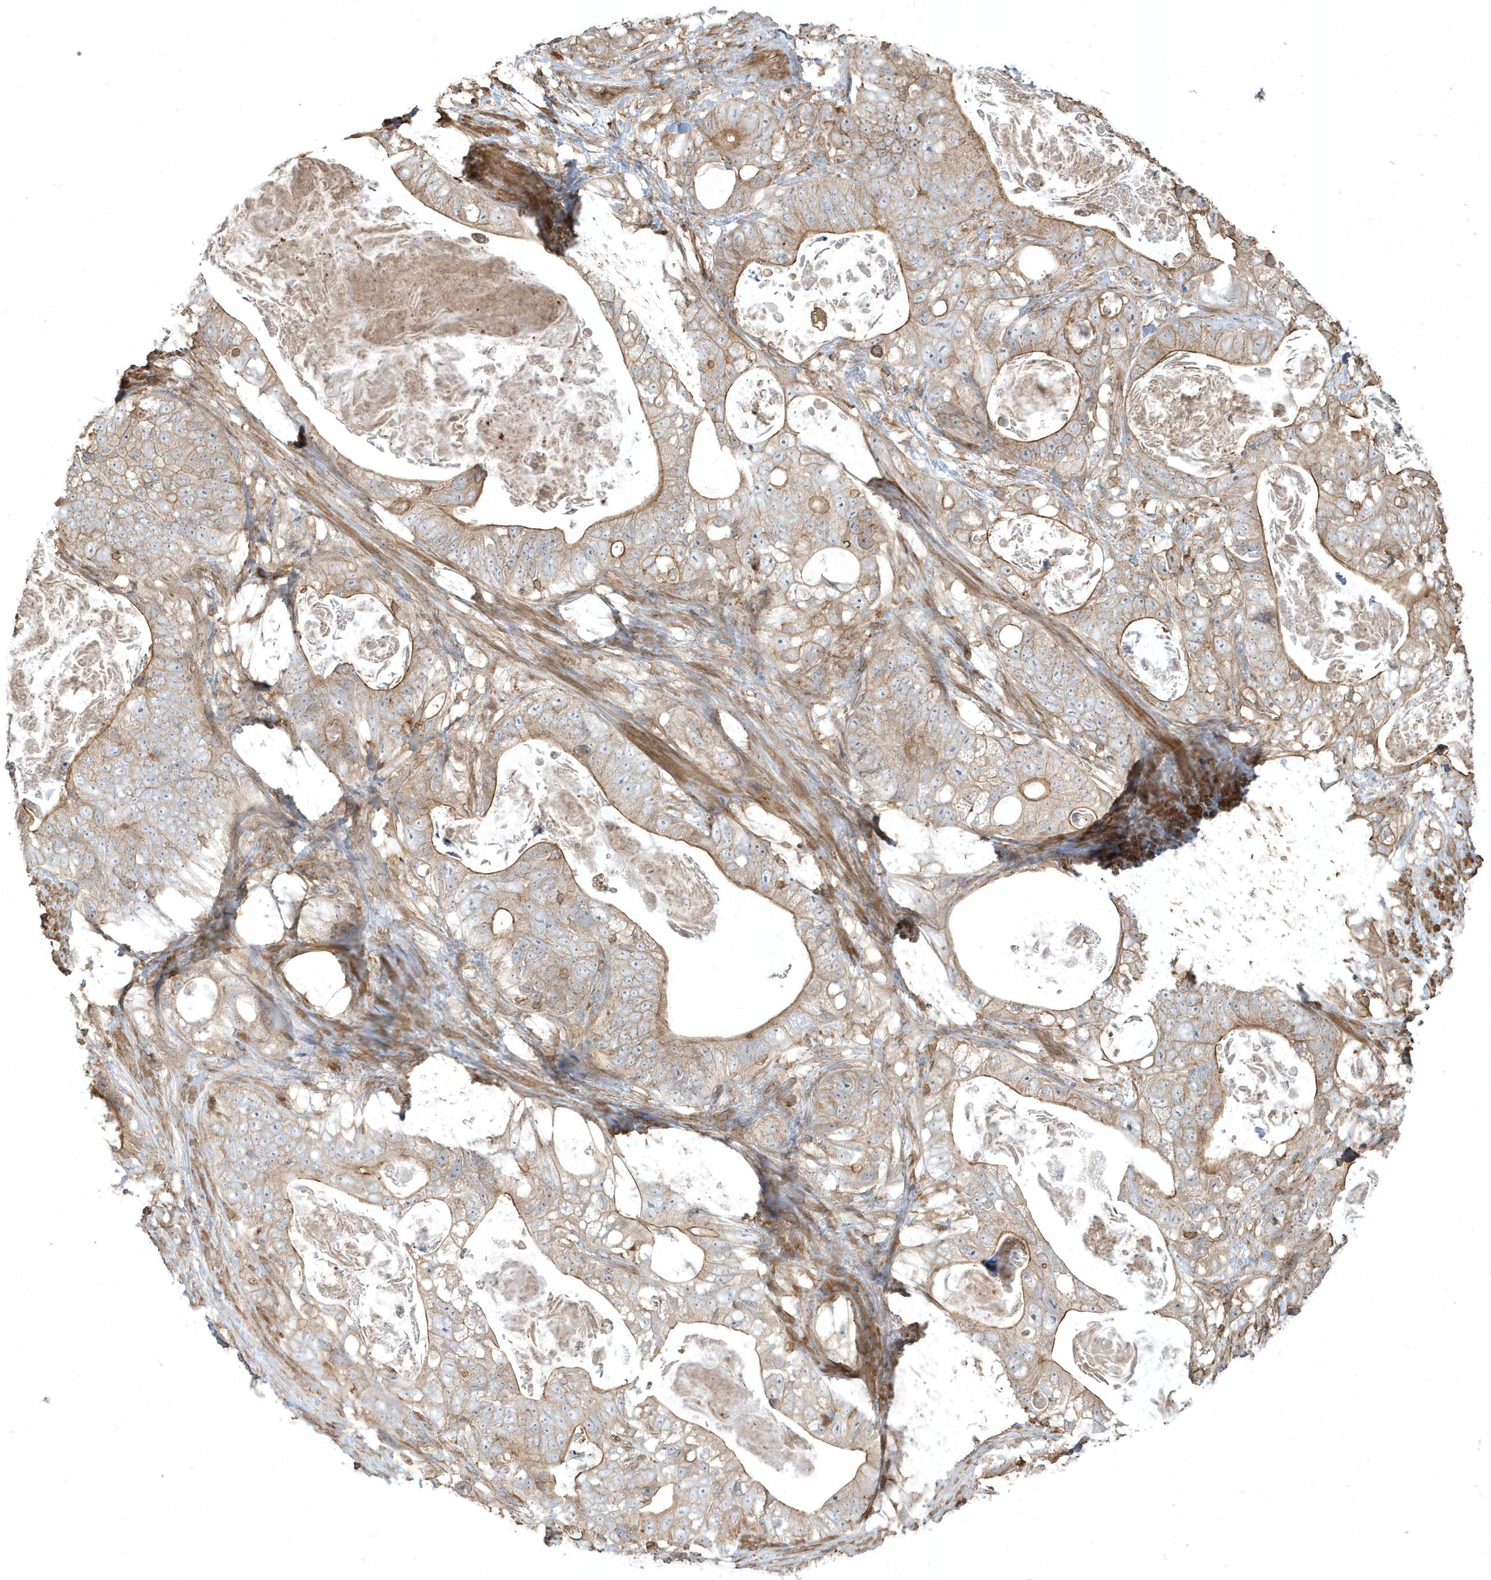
{"staining": {"intensity": "moderate", "quantity": "25%-75%", "location": "cytoplasmic/membranous"}, "tissue": "stomach cancer", "cell_type": "Tumor cells", "image_type": "cancer", "snomed": [{"axis": "morphology", "description": "Normal tissue, NOS"}, {"axis": "morphology", "description": "Adenocarcinoma, NOS"}, {"axis": "topography", "description": "Stomach"}], "caption": "Protein expression analysis of adenocarcinoma (stomach) shows moderate cytoplasmic/membranous expression in about 25%-75% of tumor cells. (IHC, brightfield microscopy, high magnification).", "gene": "ZBTB8A", "patient": {"sex": "female", "age": 89}}